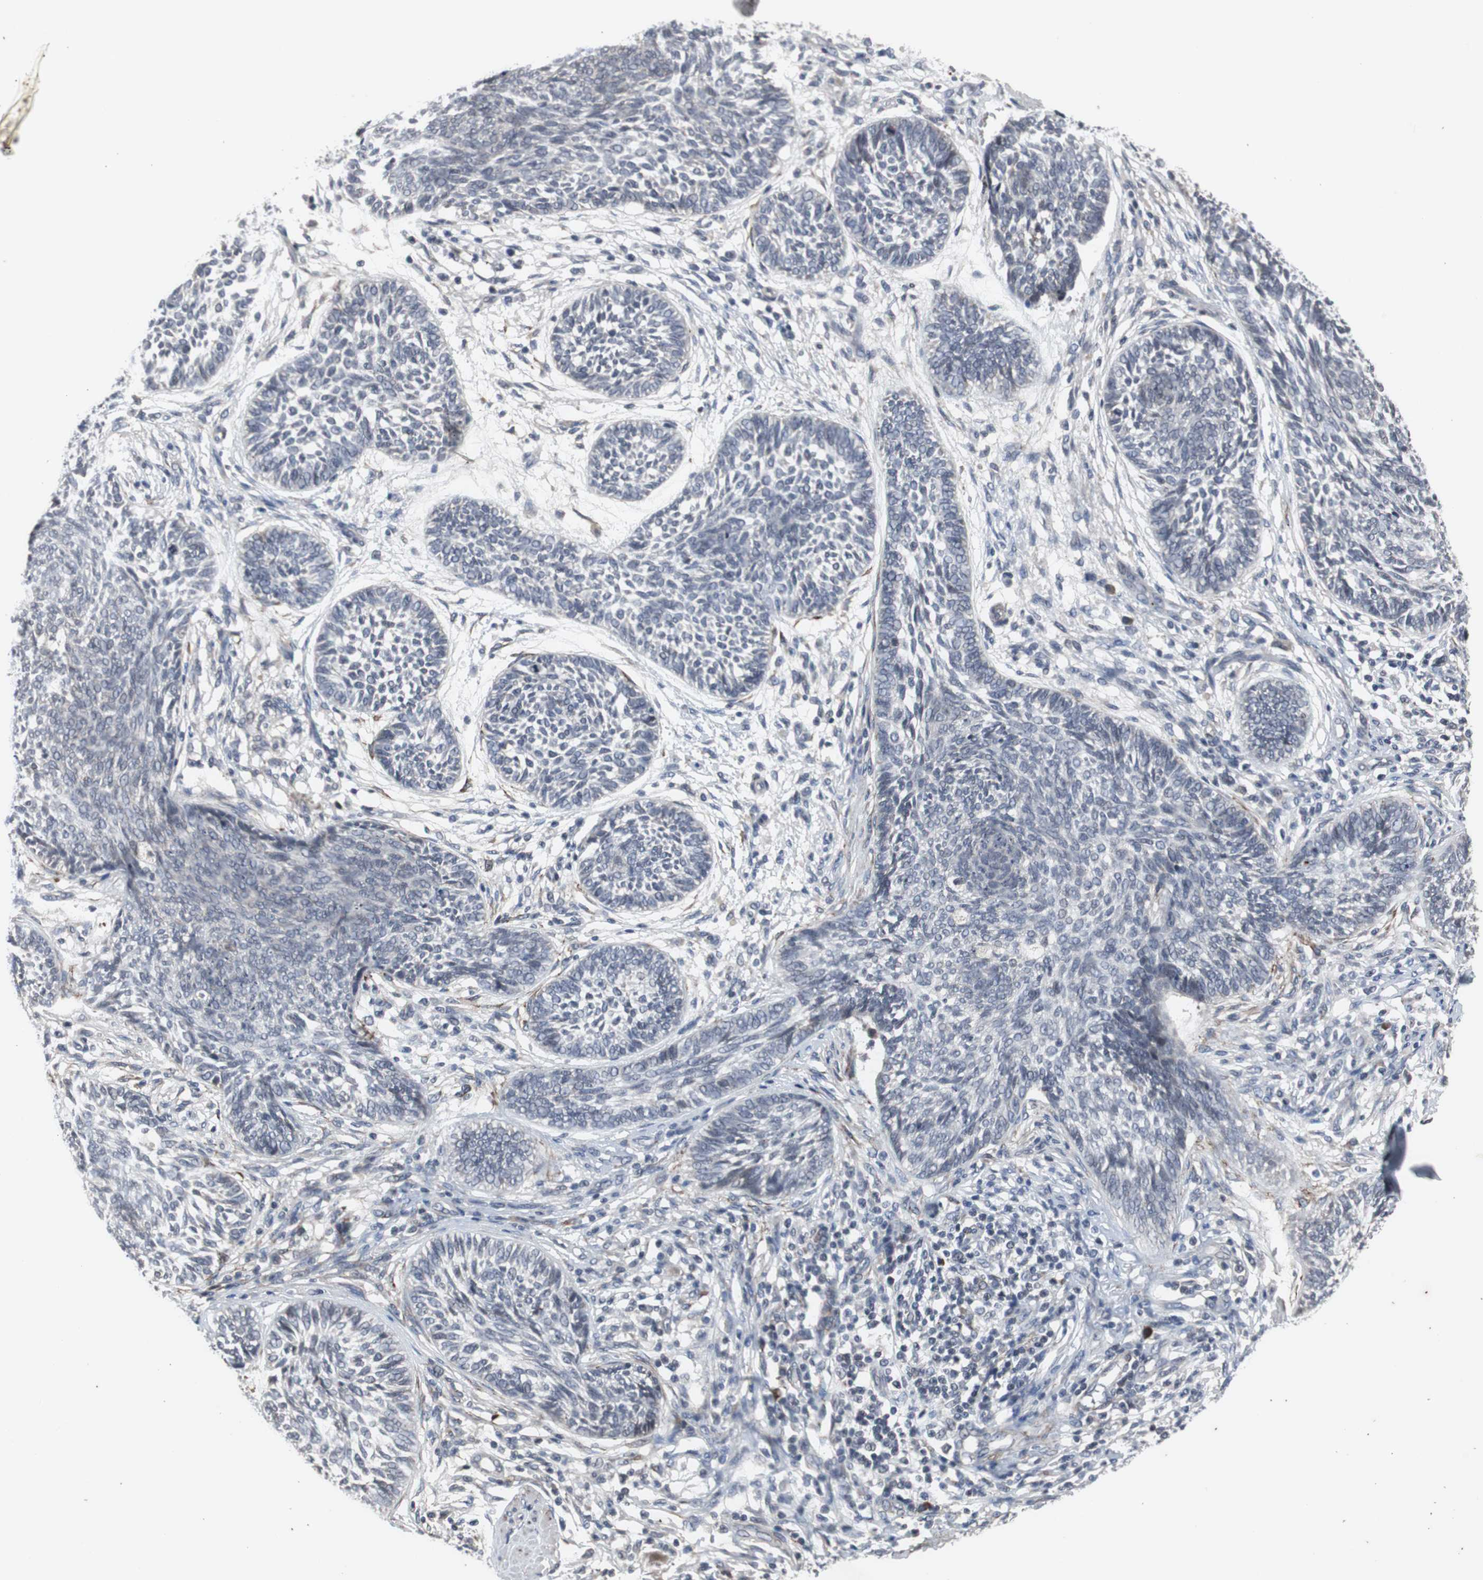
{"staining": {"intensity": "negative", "quantity": "none", "location": "none"}, "tissue": "skin cancer", "cell_type": "Tumor cells", "image_type": "cancer", "snomed": [{"axis": "morphology", "description": "Papilloma, NOS"}, {"axis": "morphology", "description": "Basal cell carcinoma"}, {"axis": "topography", "description": "Skin"}], "caption": "The histopathology image demonstrates no significant positivity in tumor cells of basal cell carcinoma (skin).", "gene": "CRADD", "patient": {"sex": "male", "age": 87}}